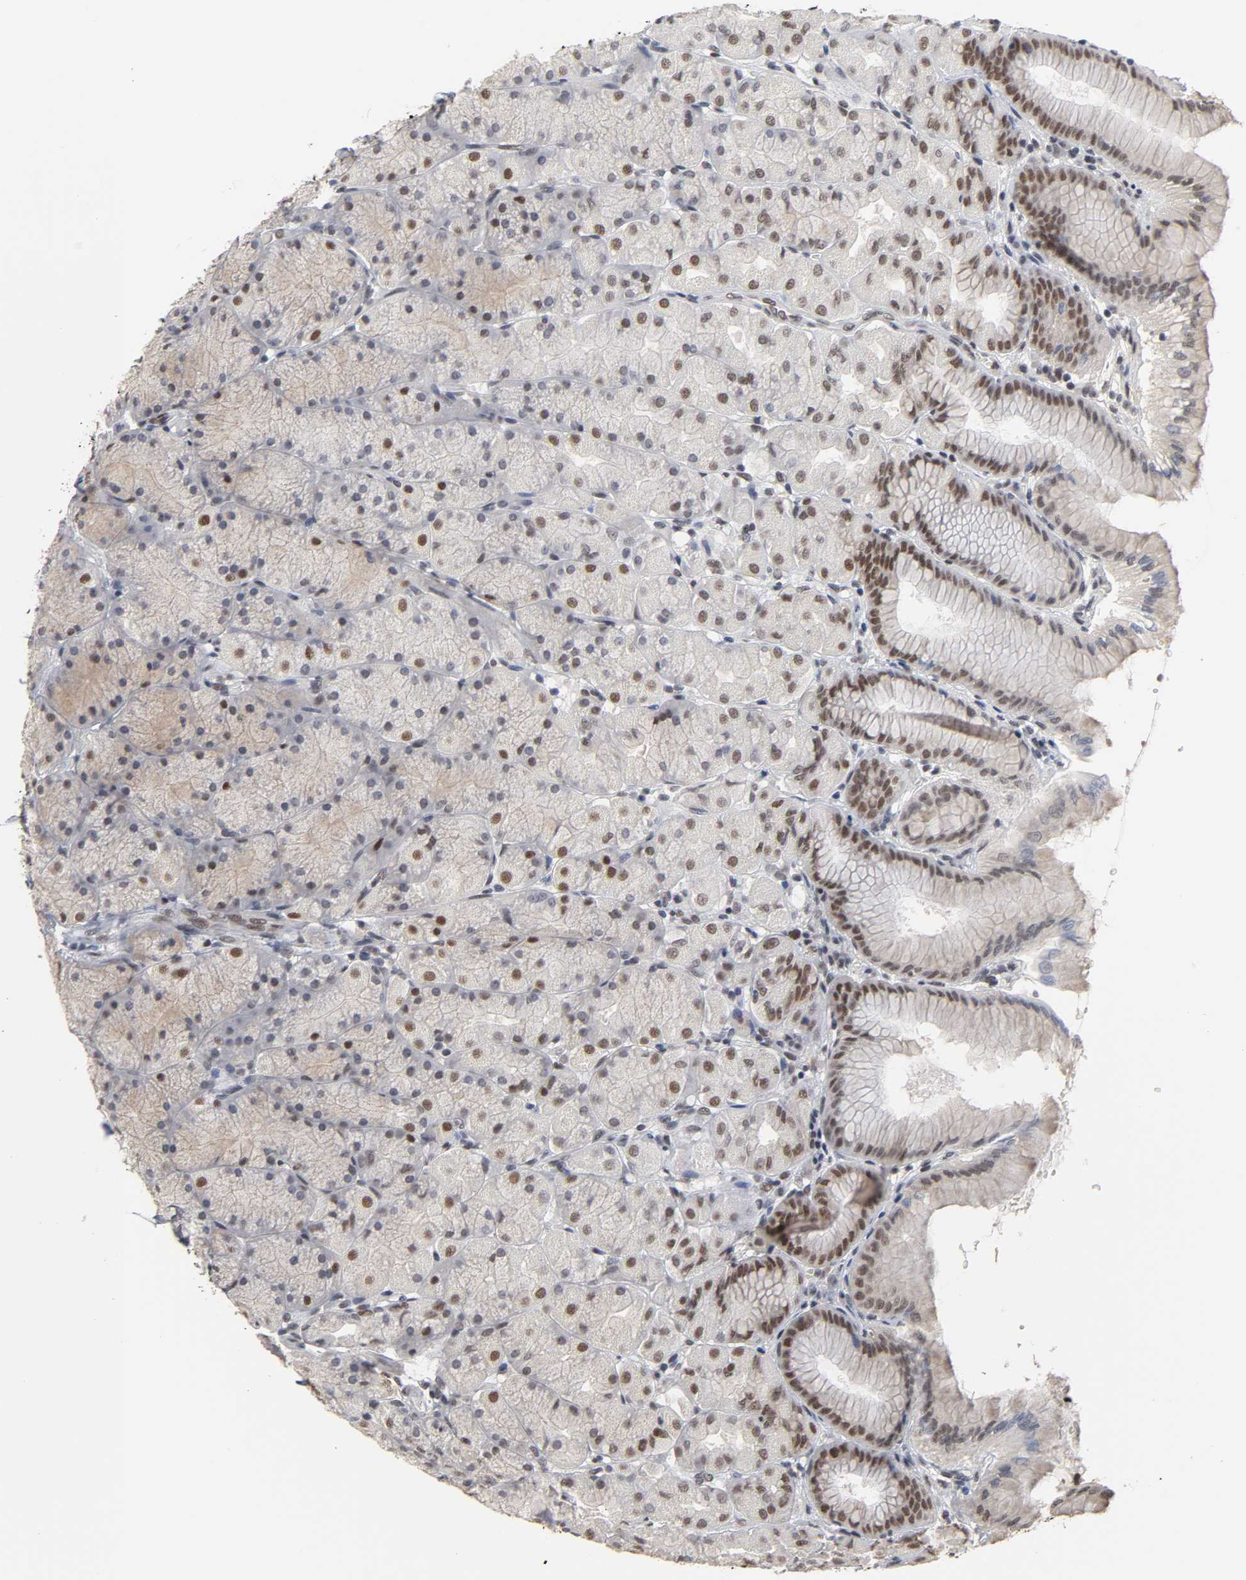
{"staining": {"intensity": "moderate", "quantity": ">75%", "location": "nuclear"}, "tissue": "stomach", "cell_type": "Glandular cells", "image_type": "normal", "snomed": [{"axis": "morphology", "description": "Normal tissue, NOS"}, {"axis": "topography", "description": "Stomach, upper"}], "caption": "A photomicrograph of human stomach stained for a protein shows moderate nuclear brown staining in glandular cells. (Brightfield microscopy of DAB IHC at high magnification).", "gene": "TRIM33", "patient": {"sex": "female", "age": 56}}